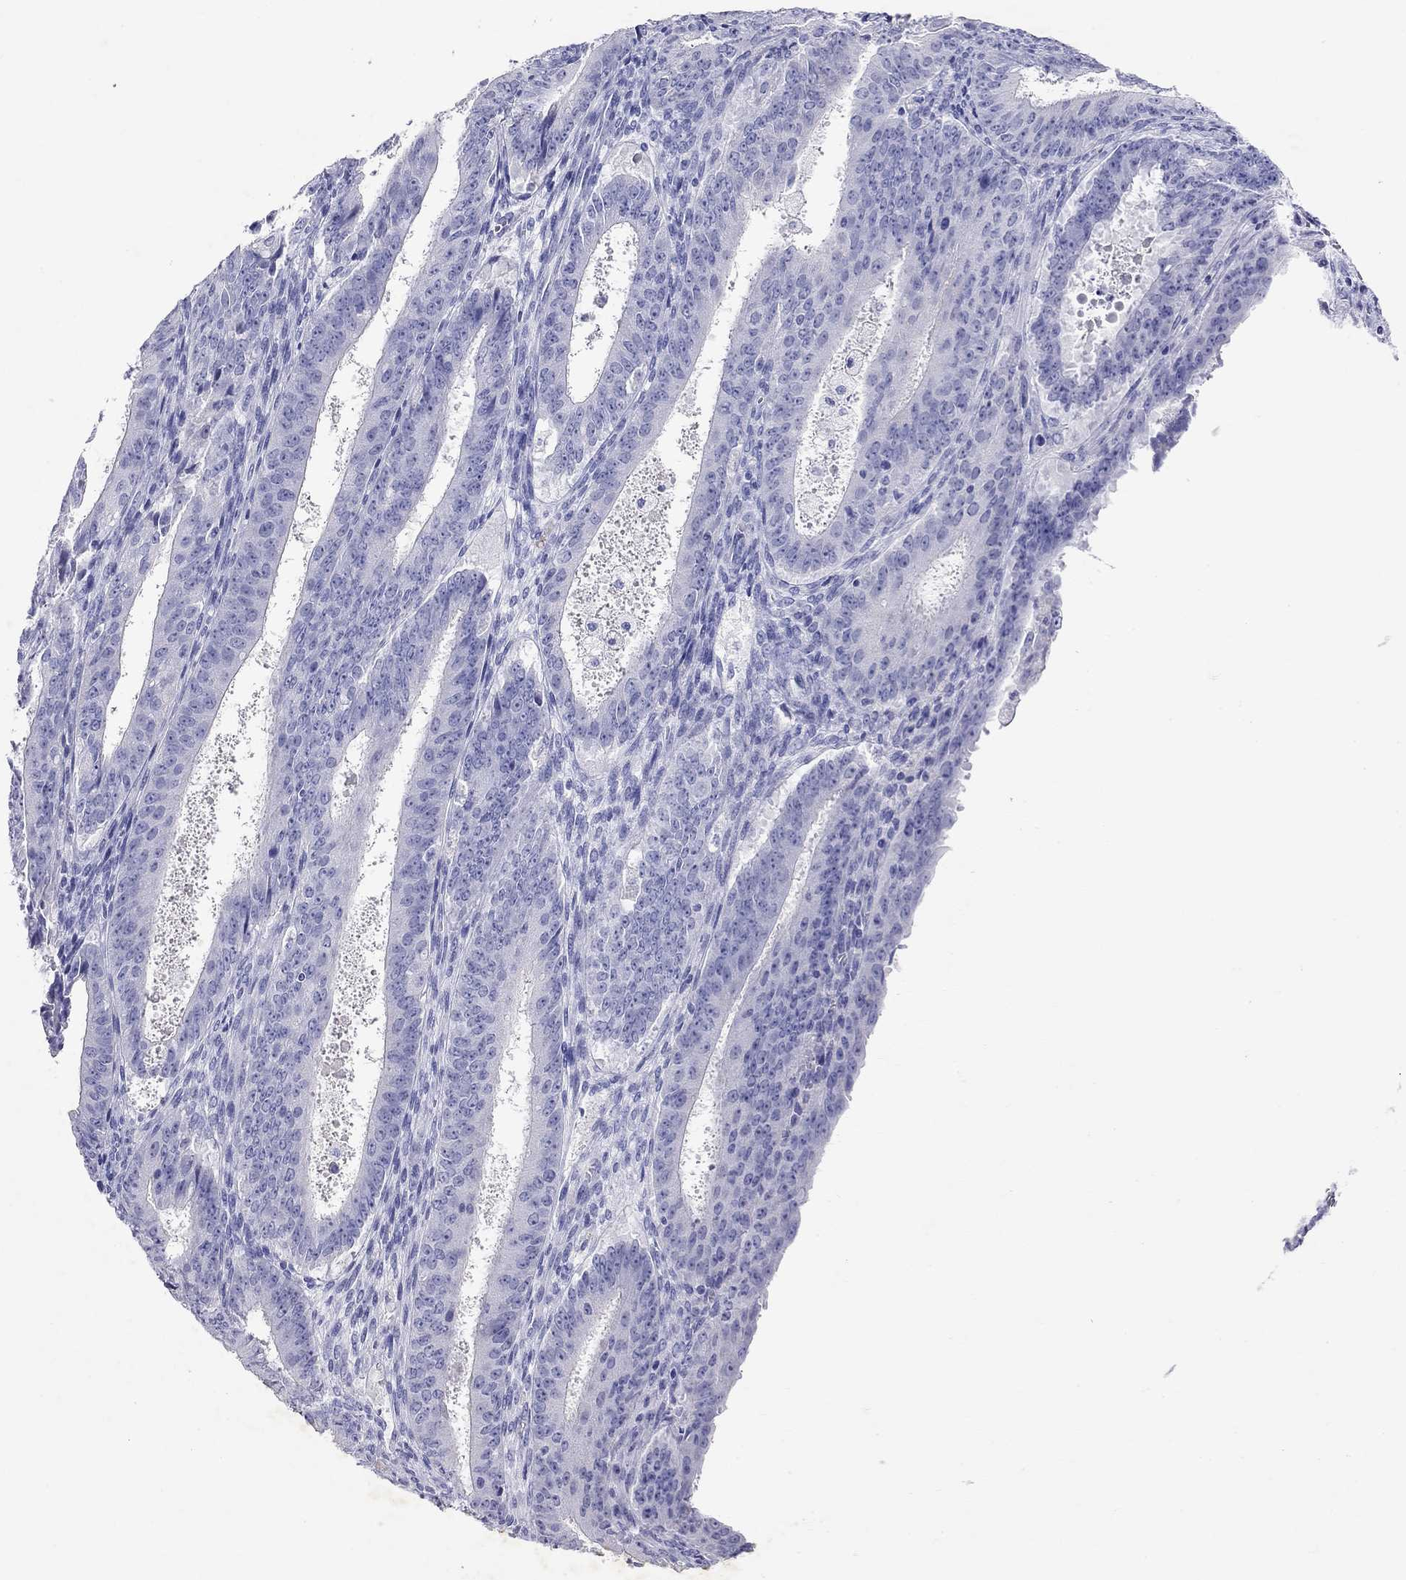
{"staining": {"intensity": "negative", "quantity": "none", "location": "none"}, "tissue": "ovarian cancer", "cell_type": "Tumor cells", "image_type": "cancer", "snomed": [{"axis": "morphology", "description": "Carcinoma, endometroid"}, {"axis": "topography", "description": "Ovary"}], "caption": "An immunohistochemistry (IHC) micrograph of ovarian cancer is shown. There is no staining in tumor cells of ovarian cancer. Nuclei are stained in blue.", "gene": "GNAT3", "patient": {"sex": "female", "age": 42}}